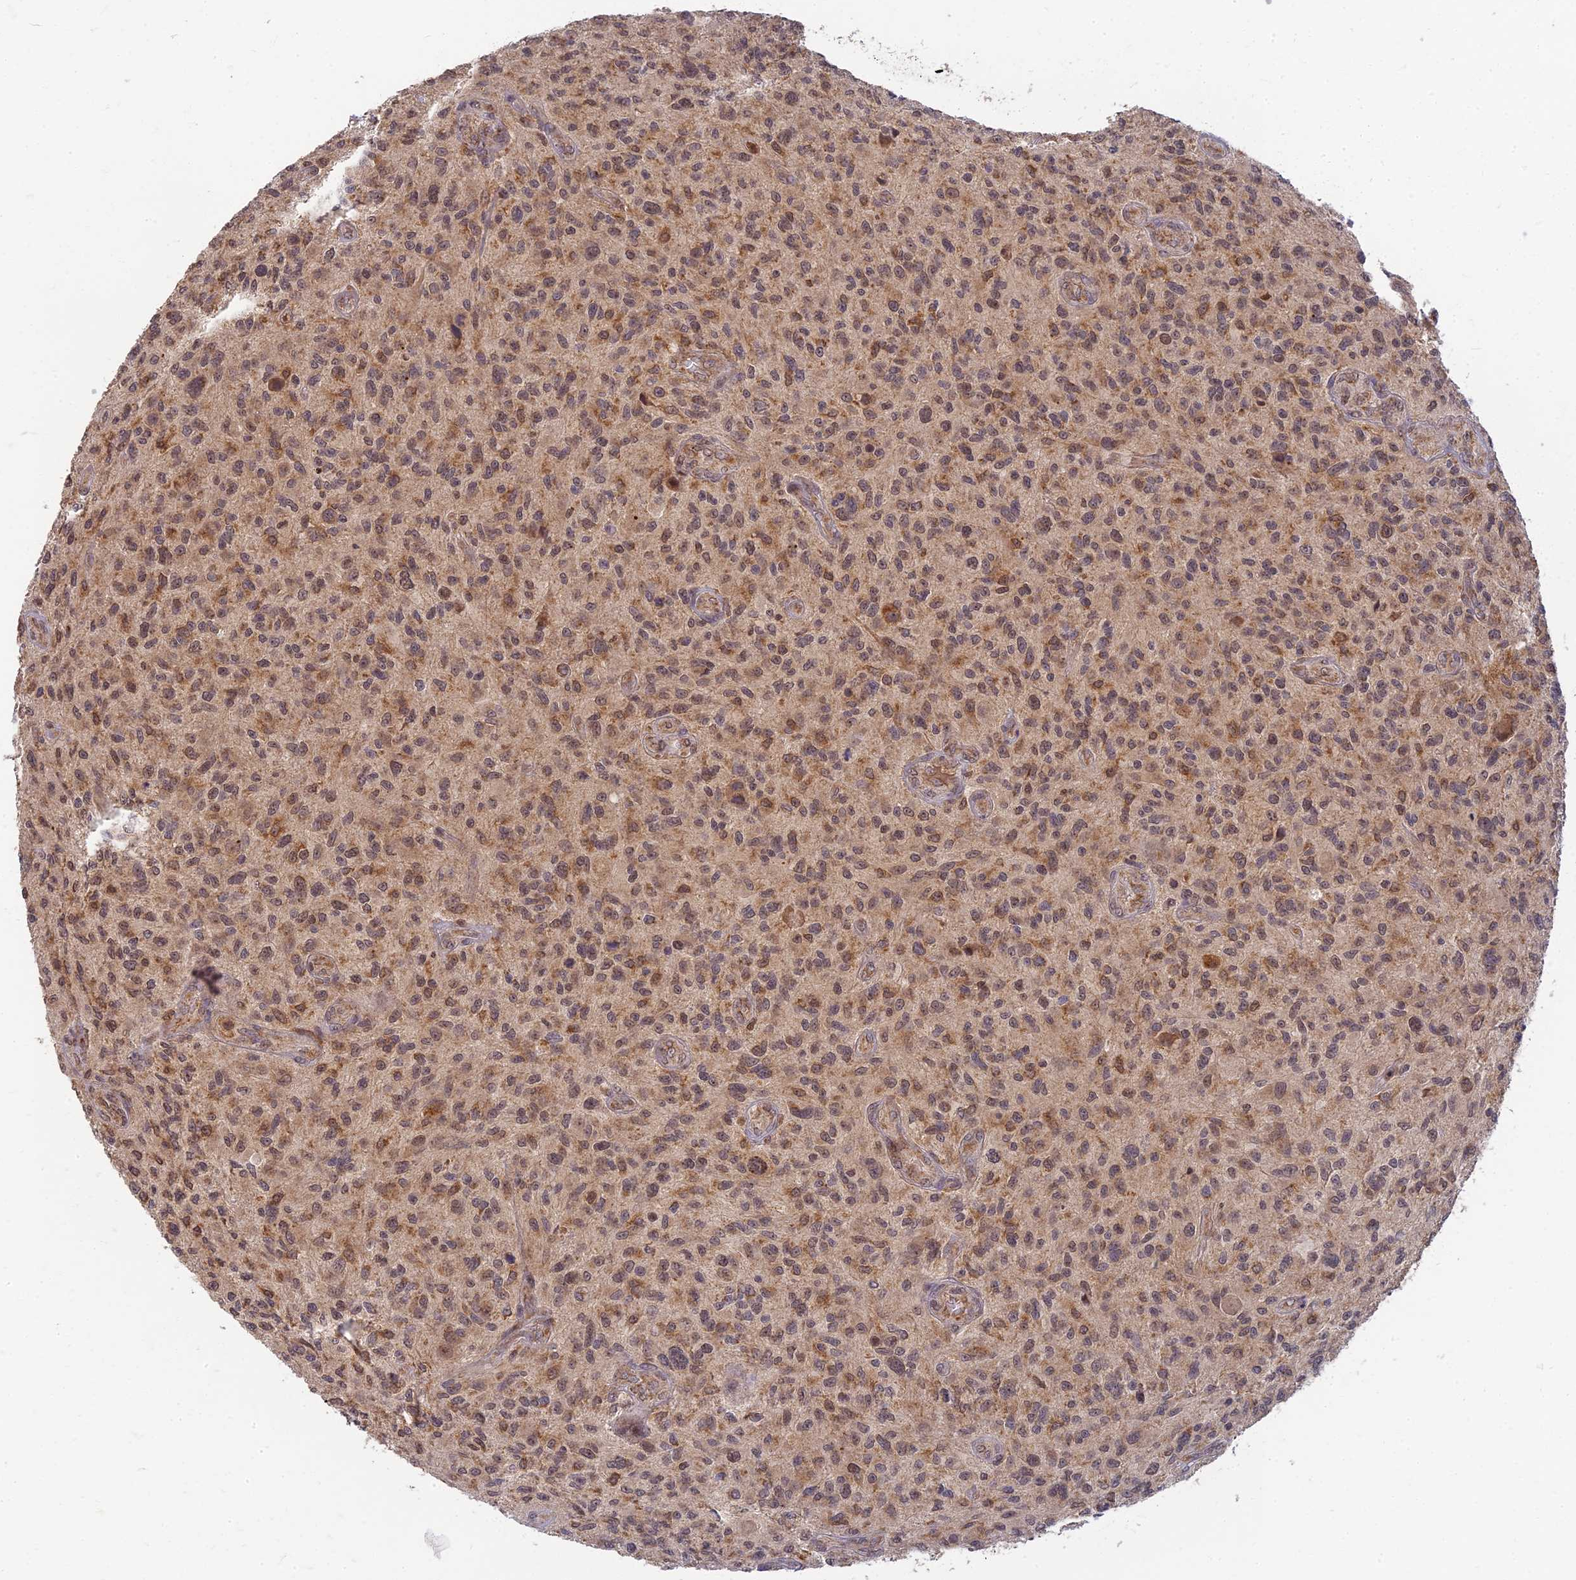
{"staining": {"intensity": "moderate", "quantity": ">75%", "location": "cytoplasmic/membranous"}, "tissue": "glioma", "cell_type": "Tumor cells", "image_type": "cancer", "snomed": [{"axis": "morphology", "description": "Glioma, malignant, High grade"}, {"axis": "topography", "description": "Brain"}], "caption": "The image exhibits staining of glioma, revealing moderate cytoplasmic/membranous protein positivity (brown color) within tumor cells. (Brightfield microscopy of DAB IHC at high magnification).", "gene": "RGL3", "patient": {"sex": "male", "age": 47}}